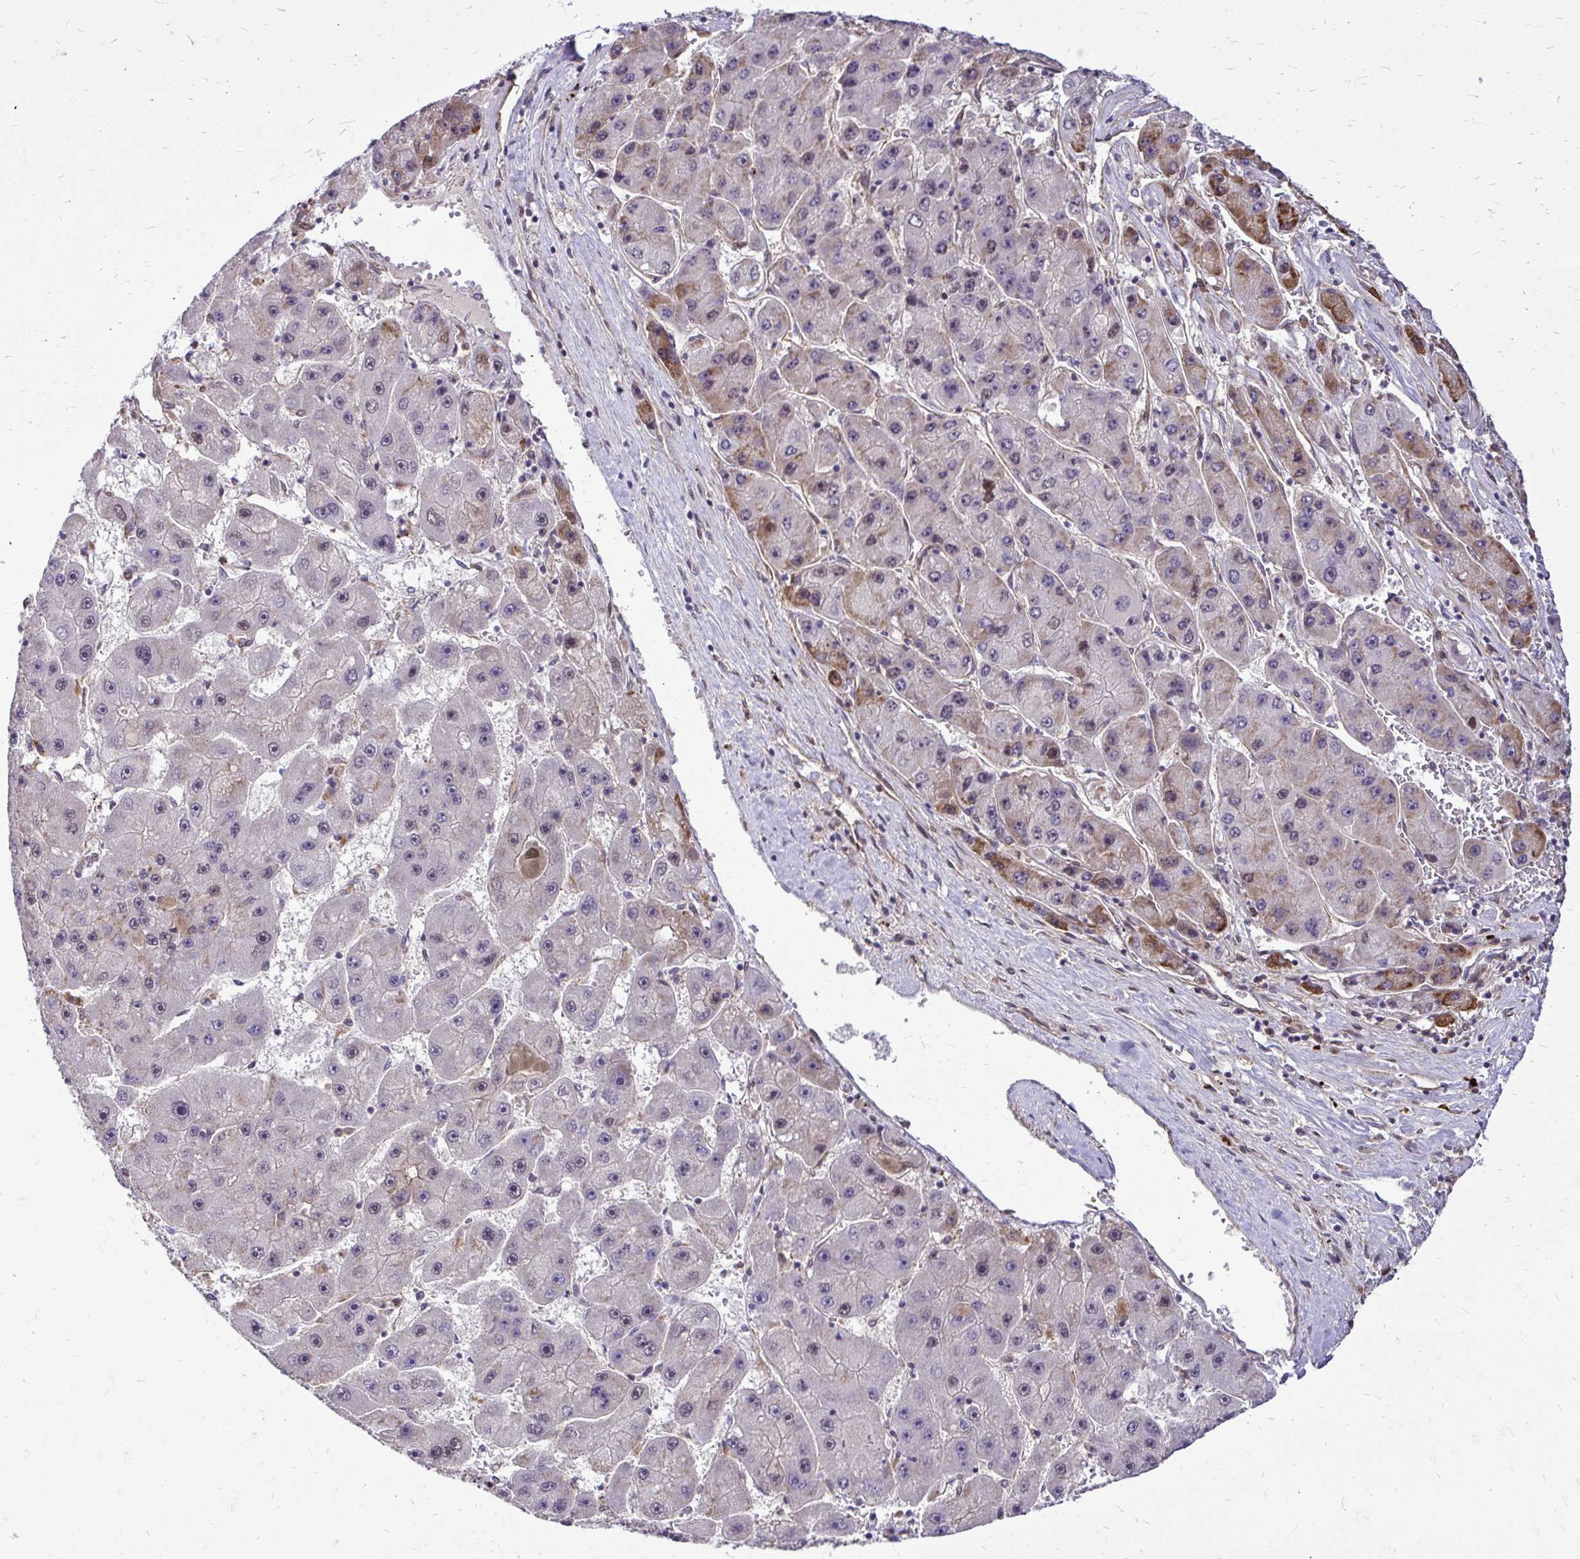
{"staining": {"intensity": "moderate", "quantity": "<25%", "location": "cytoplasmic/membranous"}, "tissue": "liver cancer", "cell_type": "Tumor cells", "image_type": "cancer", "snomed": [{"axis": "morphology", "description": "Carcinoma, Hepatocellular, NOS"}, {"axis": "topography", "description": "Liver"}], "caption": "A low amount of moderate cytoplasmic/membranous positivity is identified in approximately <25% of tumor cells in liver cancer tissue. The staining was performed using DAB (3,3'-diaminobenzidine) to visualize the protein expression in brown, while the nuclei were stained in blue with hematoxylin (Magnification: 20x).", "gene": "TRIP6", "patient": {"sex": "female", "age": 61}}